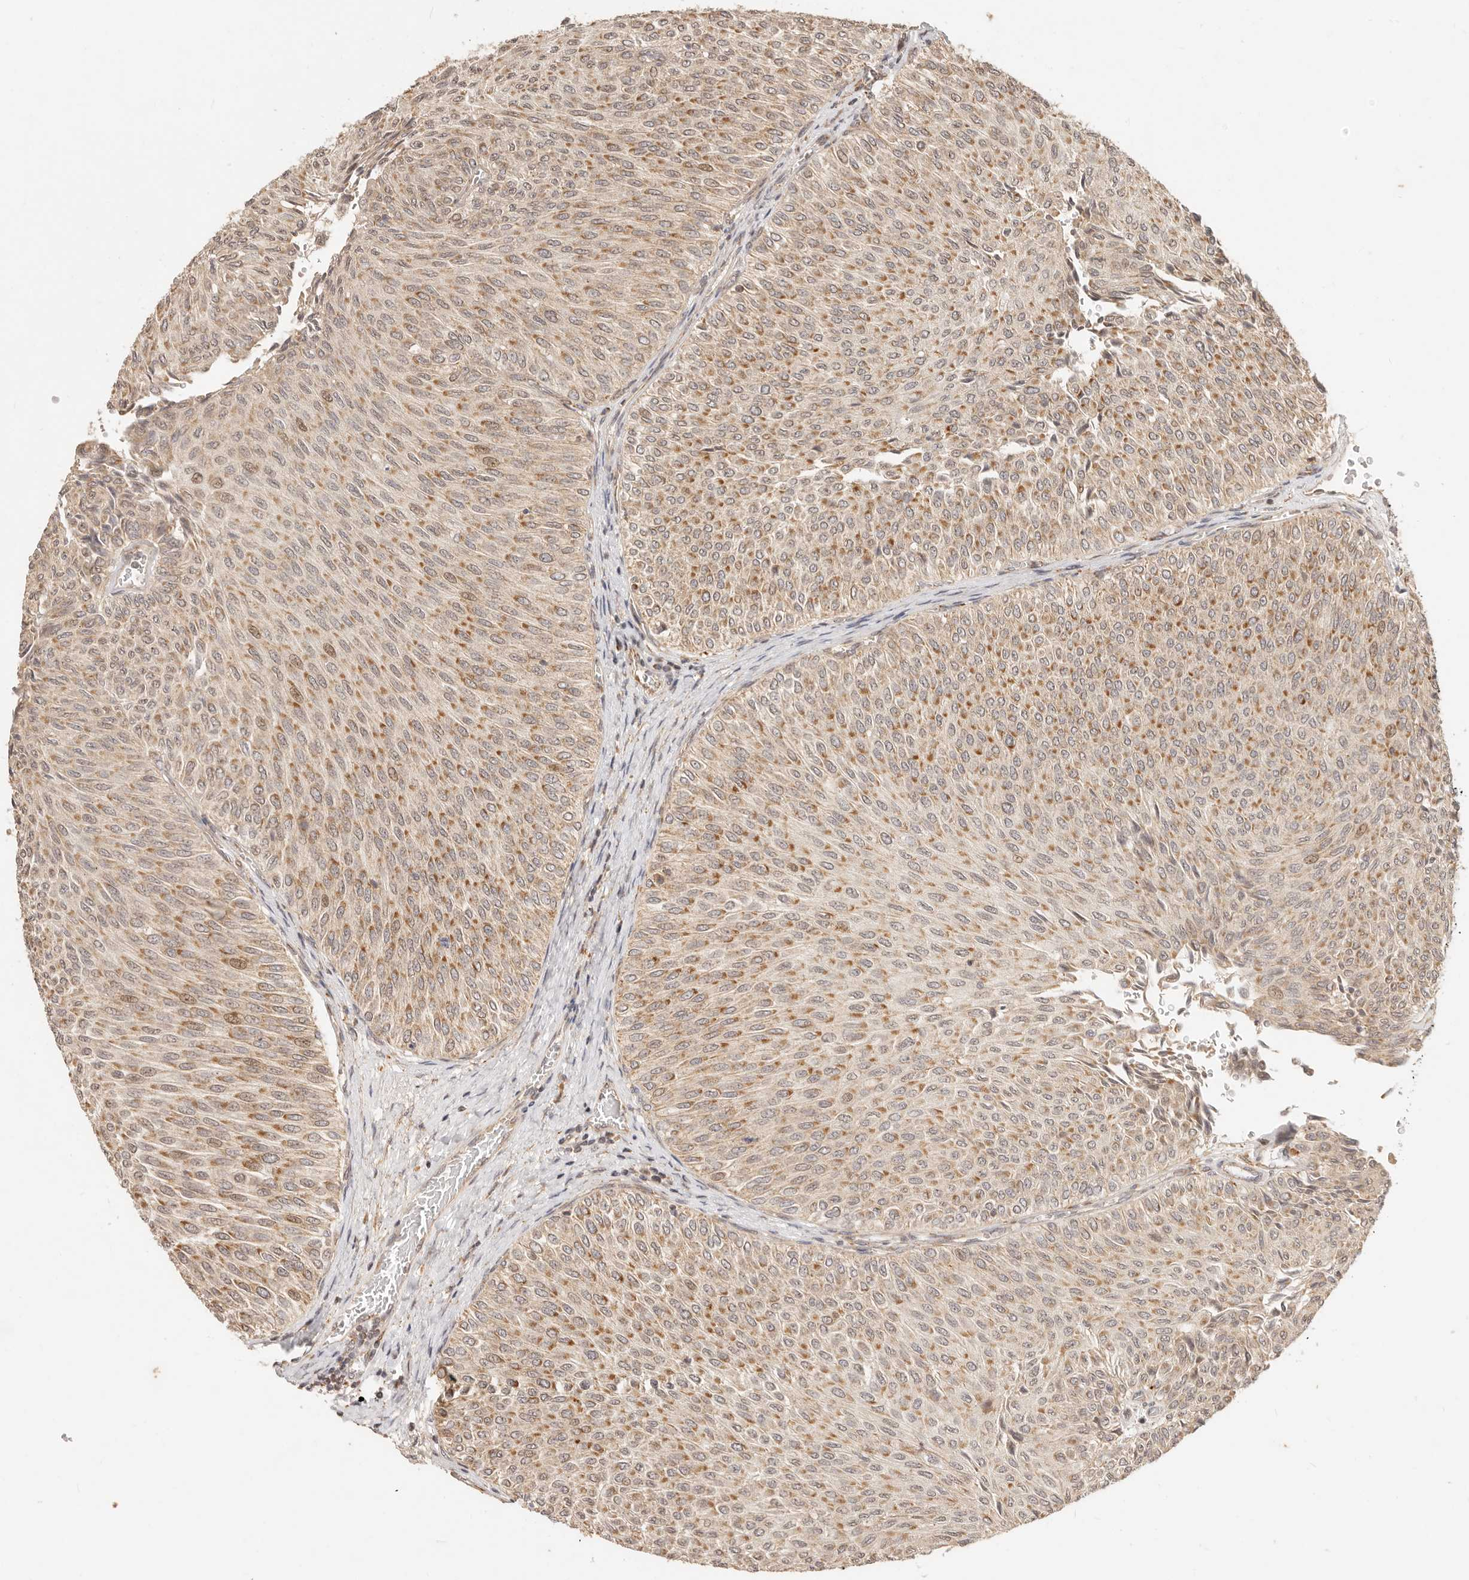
{"staining": {"intensity": "moderate", "quantity": ">75%", "location": "cytoplasmic/membranous"}, "tissue": "urothelial cancer", "cell_type": "Tumor cells", "image_type": "cancer", "snomed": [{"axis": "morphology", "description": "Urothelial carcinoma, Low grade"}, {"axis": "topography", "description": "Urinary bladder"}], "caption": "Urothelial carcinoma (low-grade) stained with a brown dye exhibits moderate cytoplasmic/membranous positive positivity in approximately >75% of tumor cells.", "gene": "TIMM17A", "patient": {"sex": "male", "age": 78}}